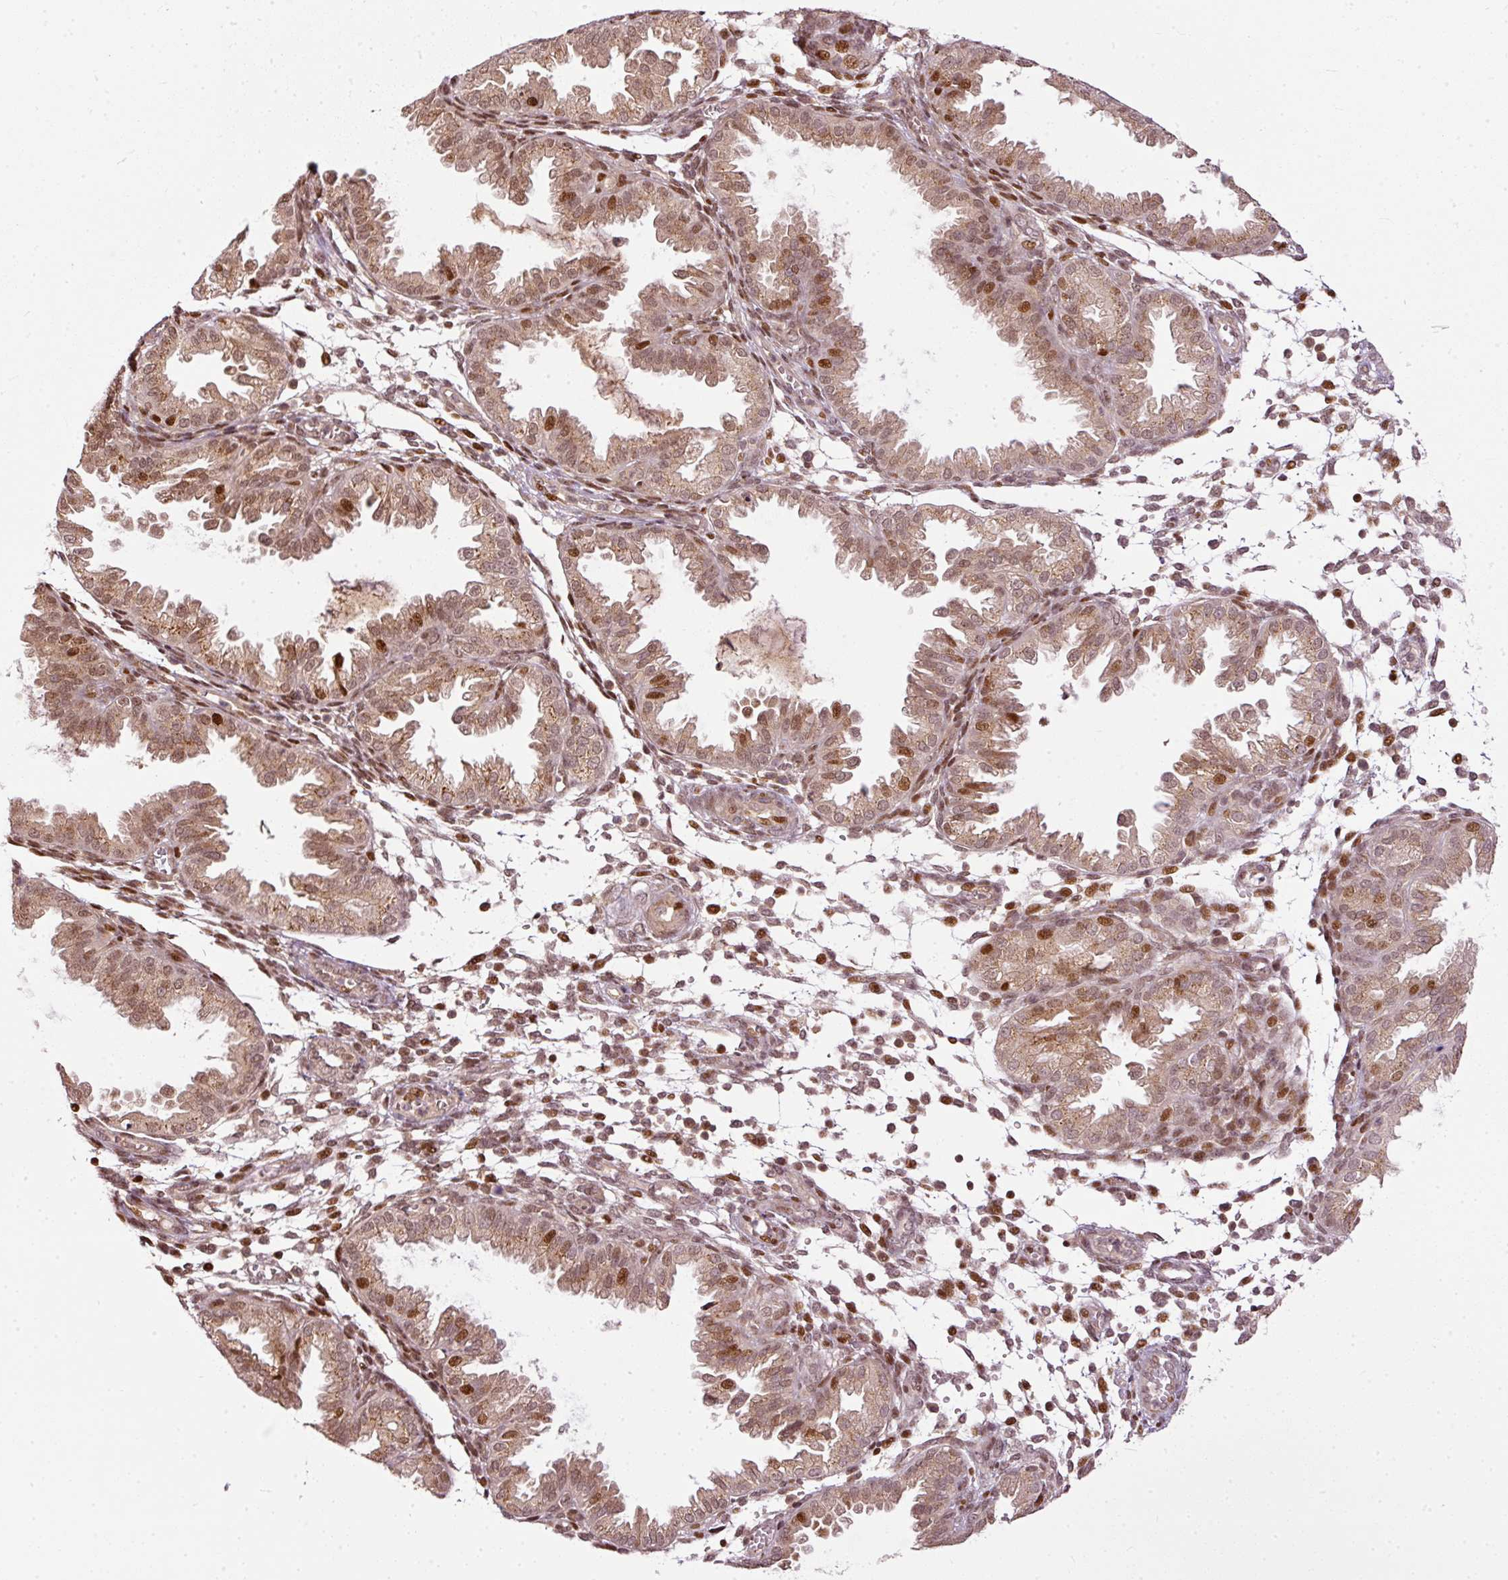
{"staining": {"intensity": "moderate", "quantity": "25%-75%", "location": "nuclear"}, "tissue": "endometrium", "cell_type": "Cells in endometrial stroma", "image_type": "normal", "snomed": [{"axis": "morphology", "description": "Normal tissue, NOS"}, {"axis": "topography", "description": "Endometrium"}], "caption": "Cells in endometrial stroma reveal medium levels of moderate nuclear expression in about 25%-75% of cells in benign human endometrium. (Brightfield microscopy of DAB IHC at high magnification).", "gene": "ZNF778", "patient": {"sex": "female", "age": 33}}